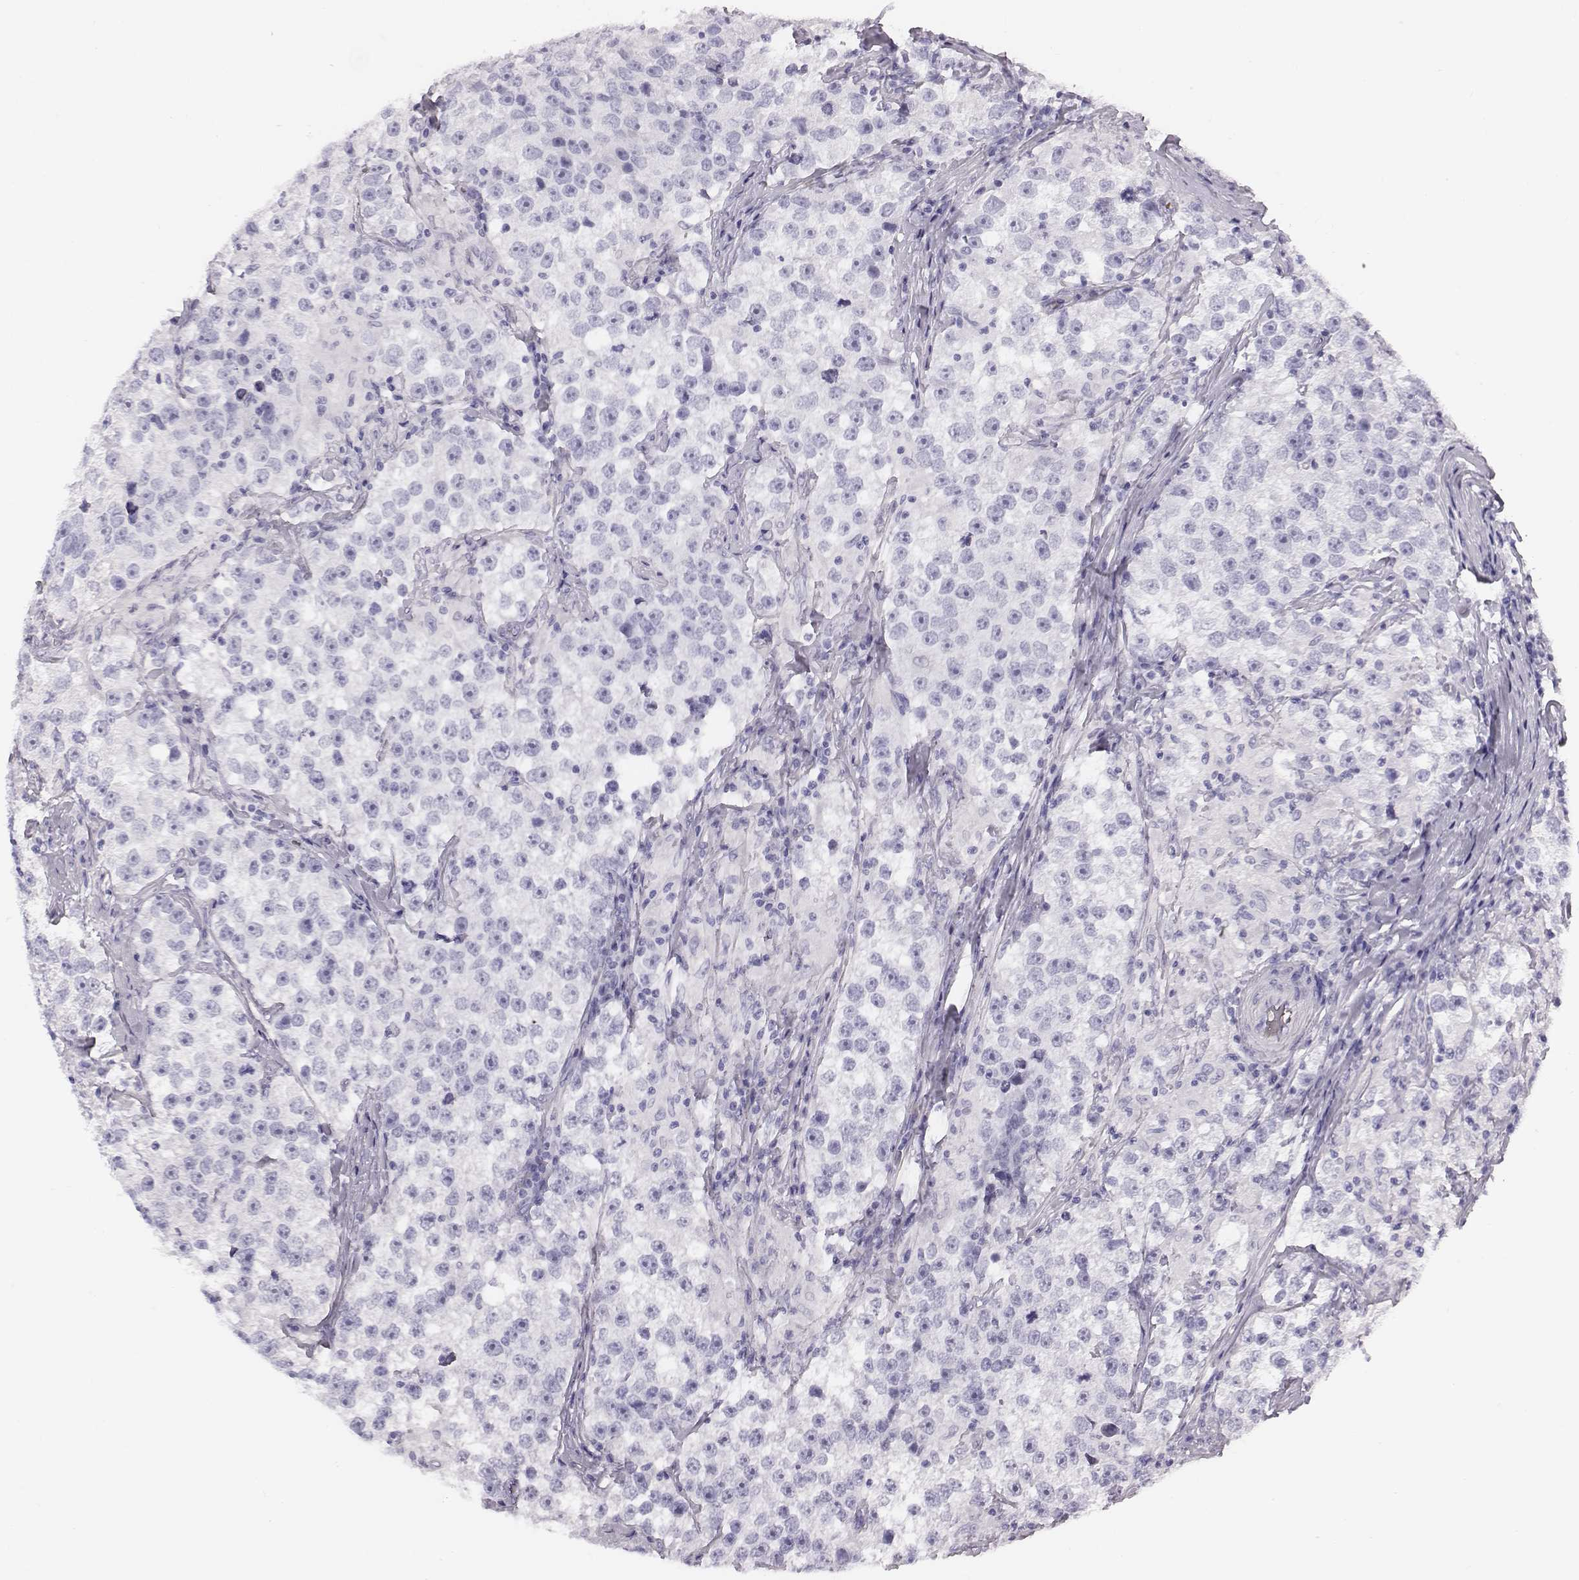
{"staining": {"intensity": "negative", "quantity": "none", "location": "none"}, "tissue": "testis cancer", "cell_type": "Tumor cells", "image_type": "cancer", "snomed": [{"axis": "morphology", "description": "Seminoma, NOS"}, {"axis": "topography", "description": "Testis"}], "caption": "This is an immunohistochemistry image of human testis seminoma. There is no staining in tumor cells.", "gene": "HBZ", "patient": {"sex": "male", "age": 46}}